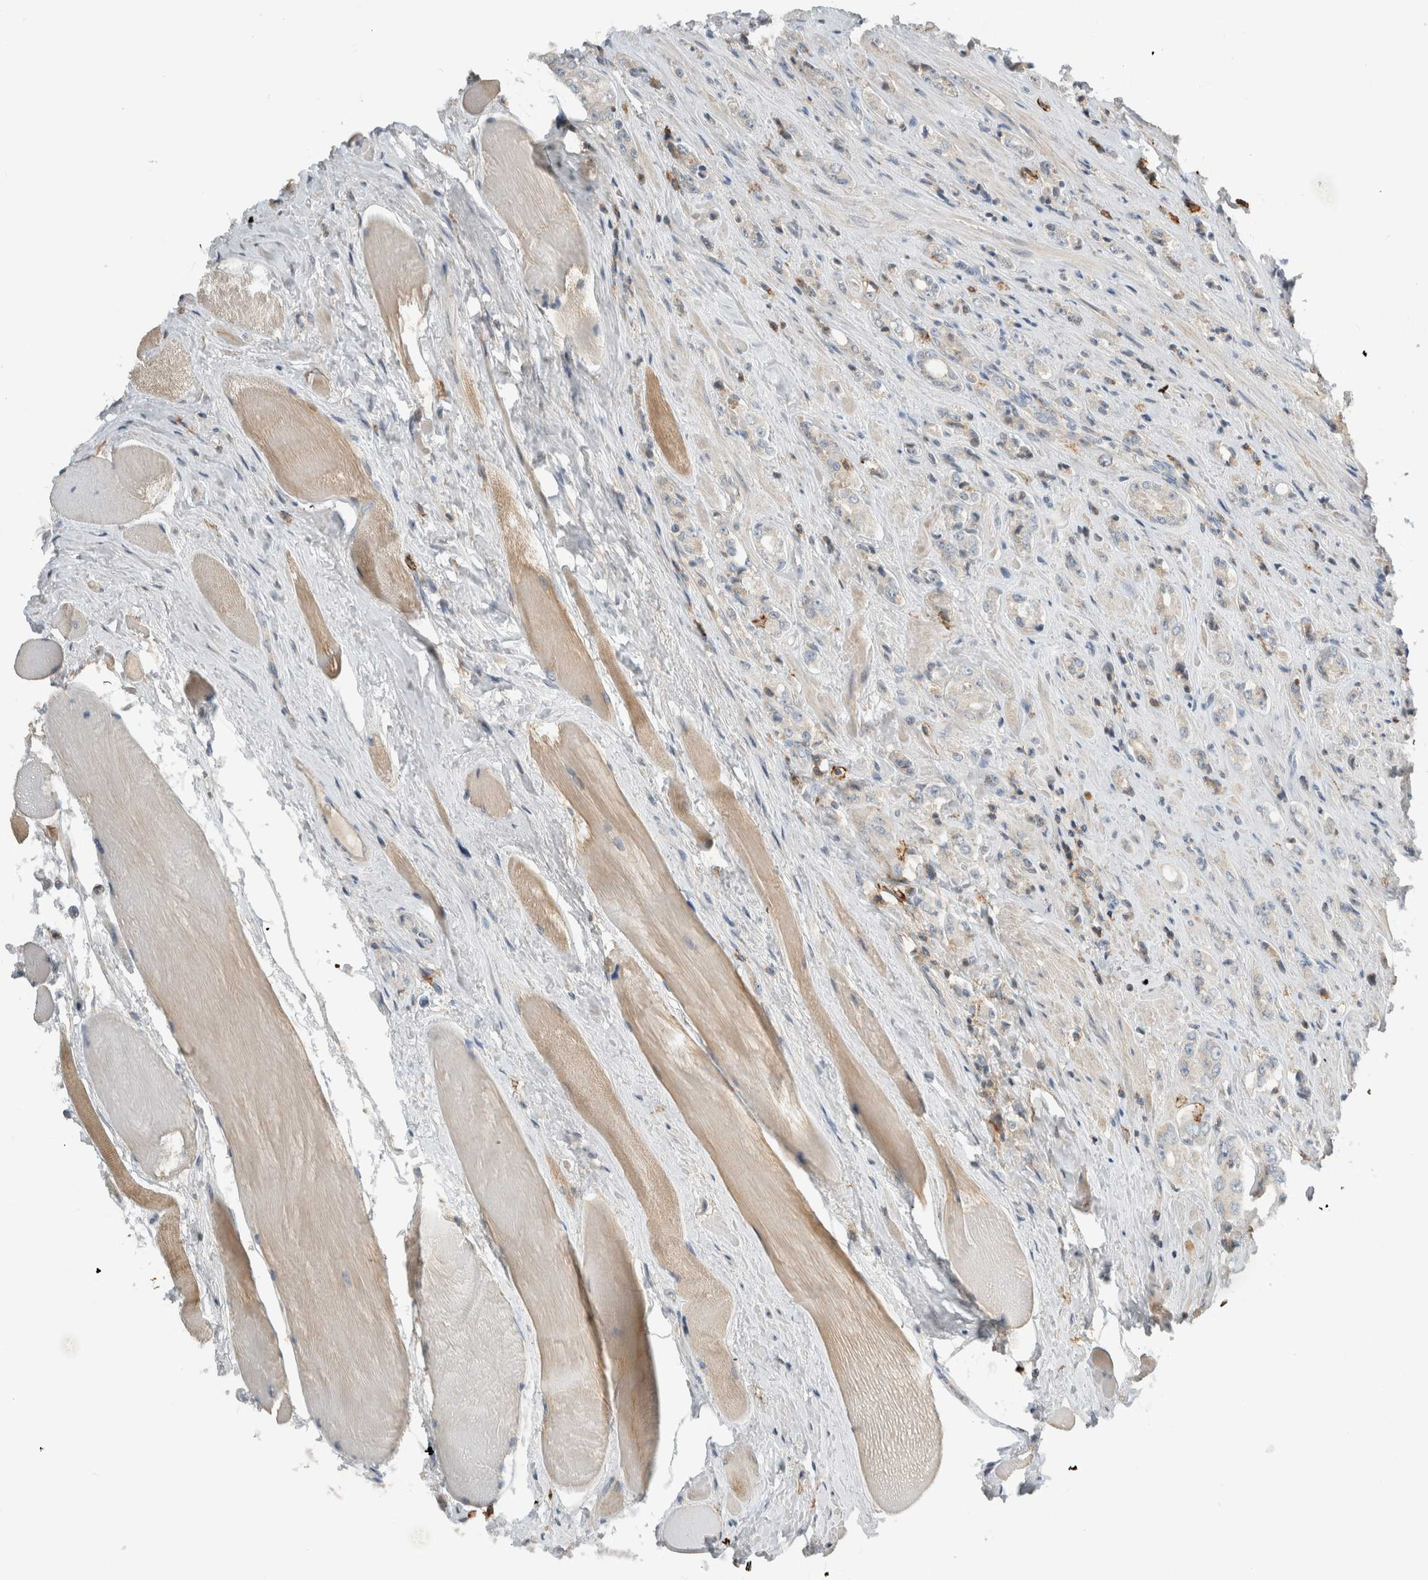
{"staining": {"intensity": "negative", "quantity": "none", "location": "none"}, "tissue": "prostate cancer", "cell_type": "Tumor cells", "image_type": "cancer", "snomed": [{"axis": "morphology", "description": "Adenocarcinoma, High grade"}, {"axis": "topography", "description": "Prostate"}], "caption": "Immunohistochemistry (IHC) image of neoplastic tissue: human prostate high-grade adenocarcinoma stained with DAB reveals no significant protein positivity in tumor cells.", "gene": "ERCC6L2", "patient": {"sex": "male", "age": 61}}